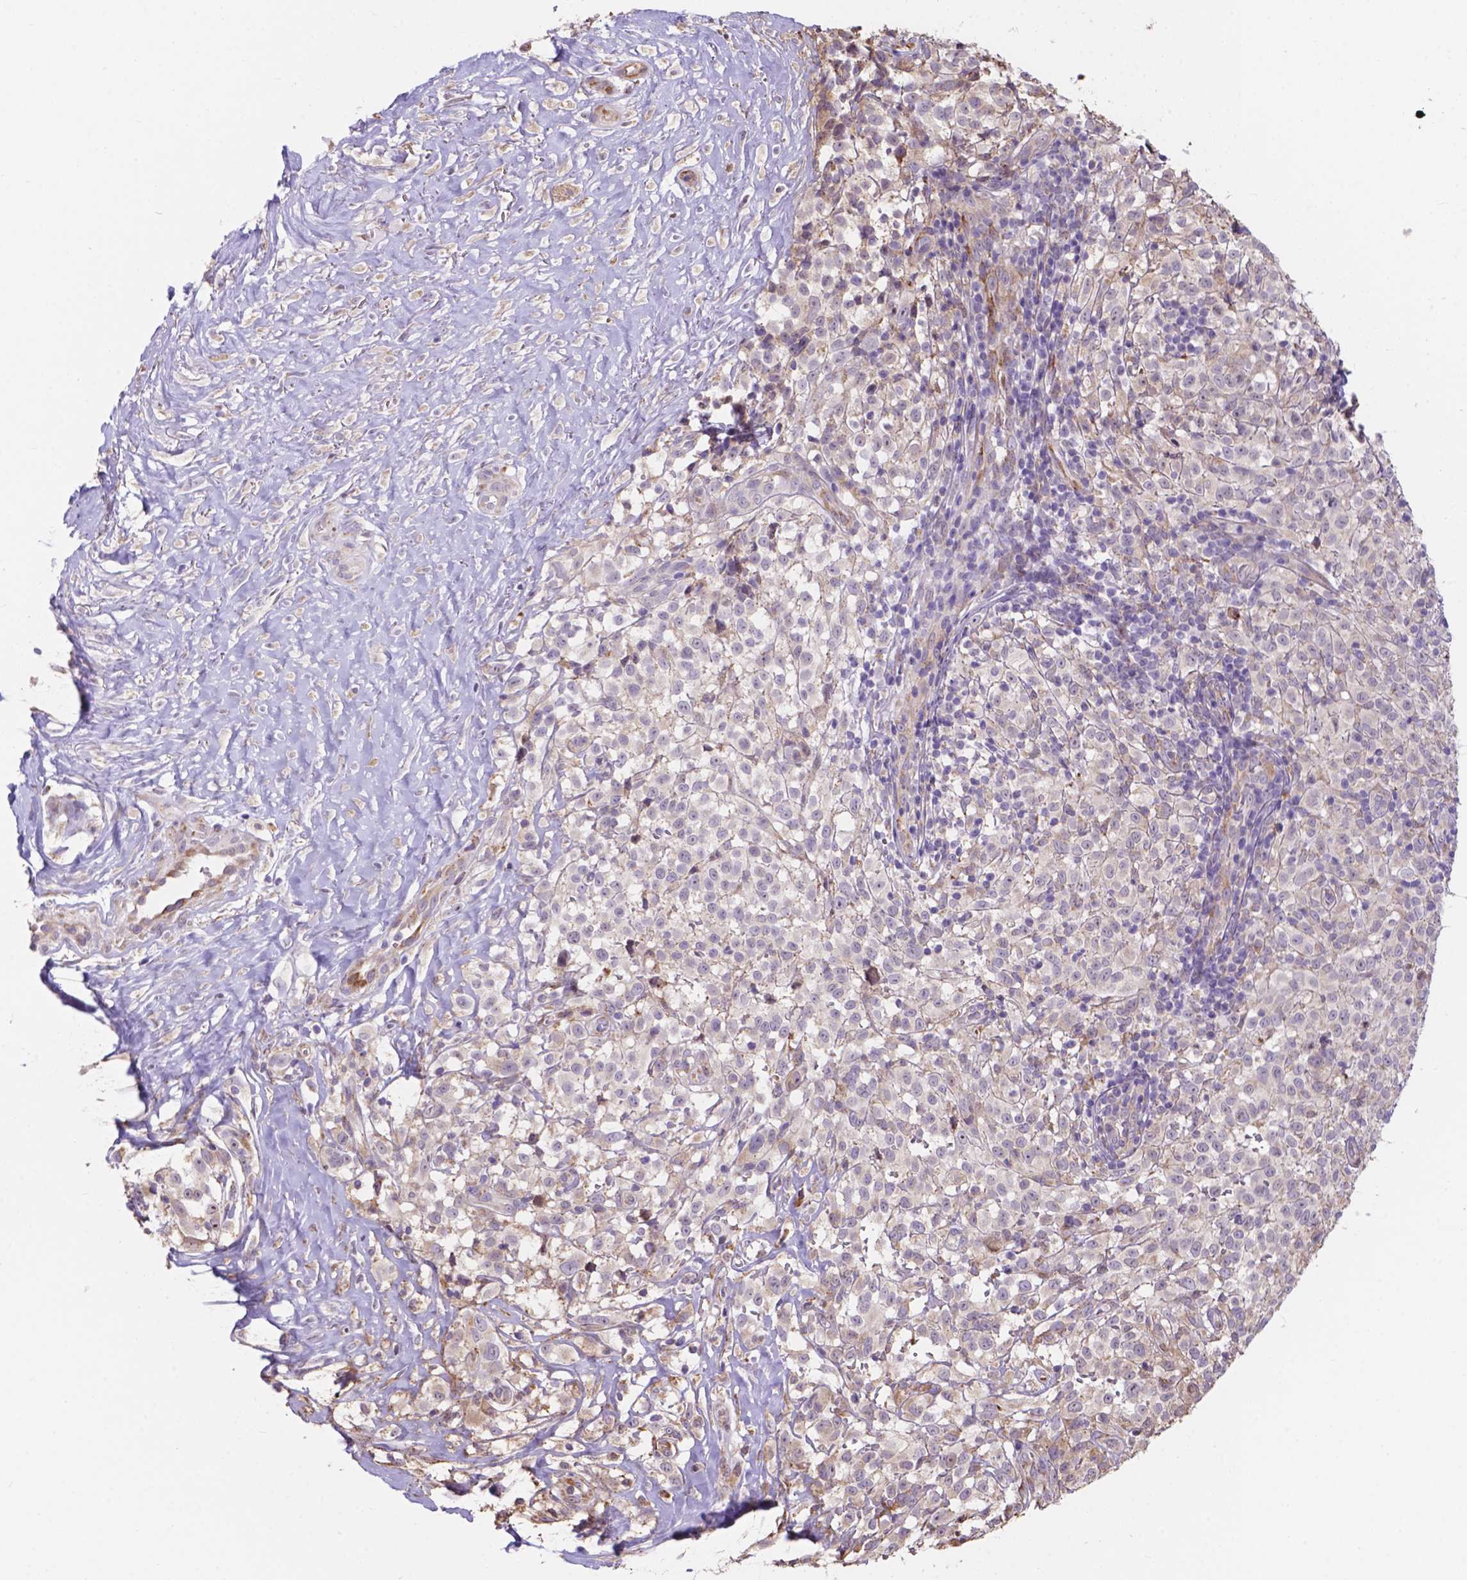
{"staining": {"intensity": "negative", "quantity": "none", "location": "none"}, "tissue": "melanoma", "cell_type": "Tumor cells", "image_type": "cancer", "snomed": [{"axis": "morphology", "description": "Malignant melanoma, NOS"}, {"axis": "topography", "description": "Skin"}], "caption": "DAB (3,3'-diaminobenzidine) immunohistochemical staining of melanoma demonstrates no significant expression in tumor cells.", "gene": "IPO11", "patient": {"sex": "male", "age": 85}}